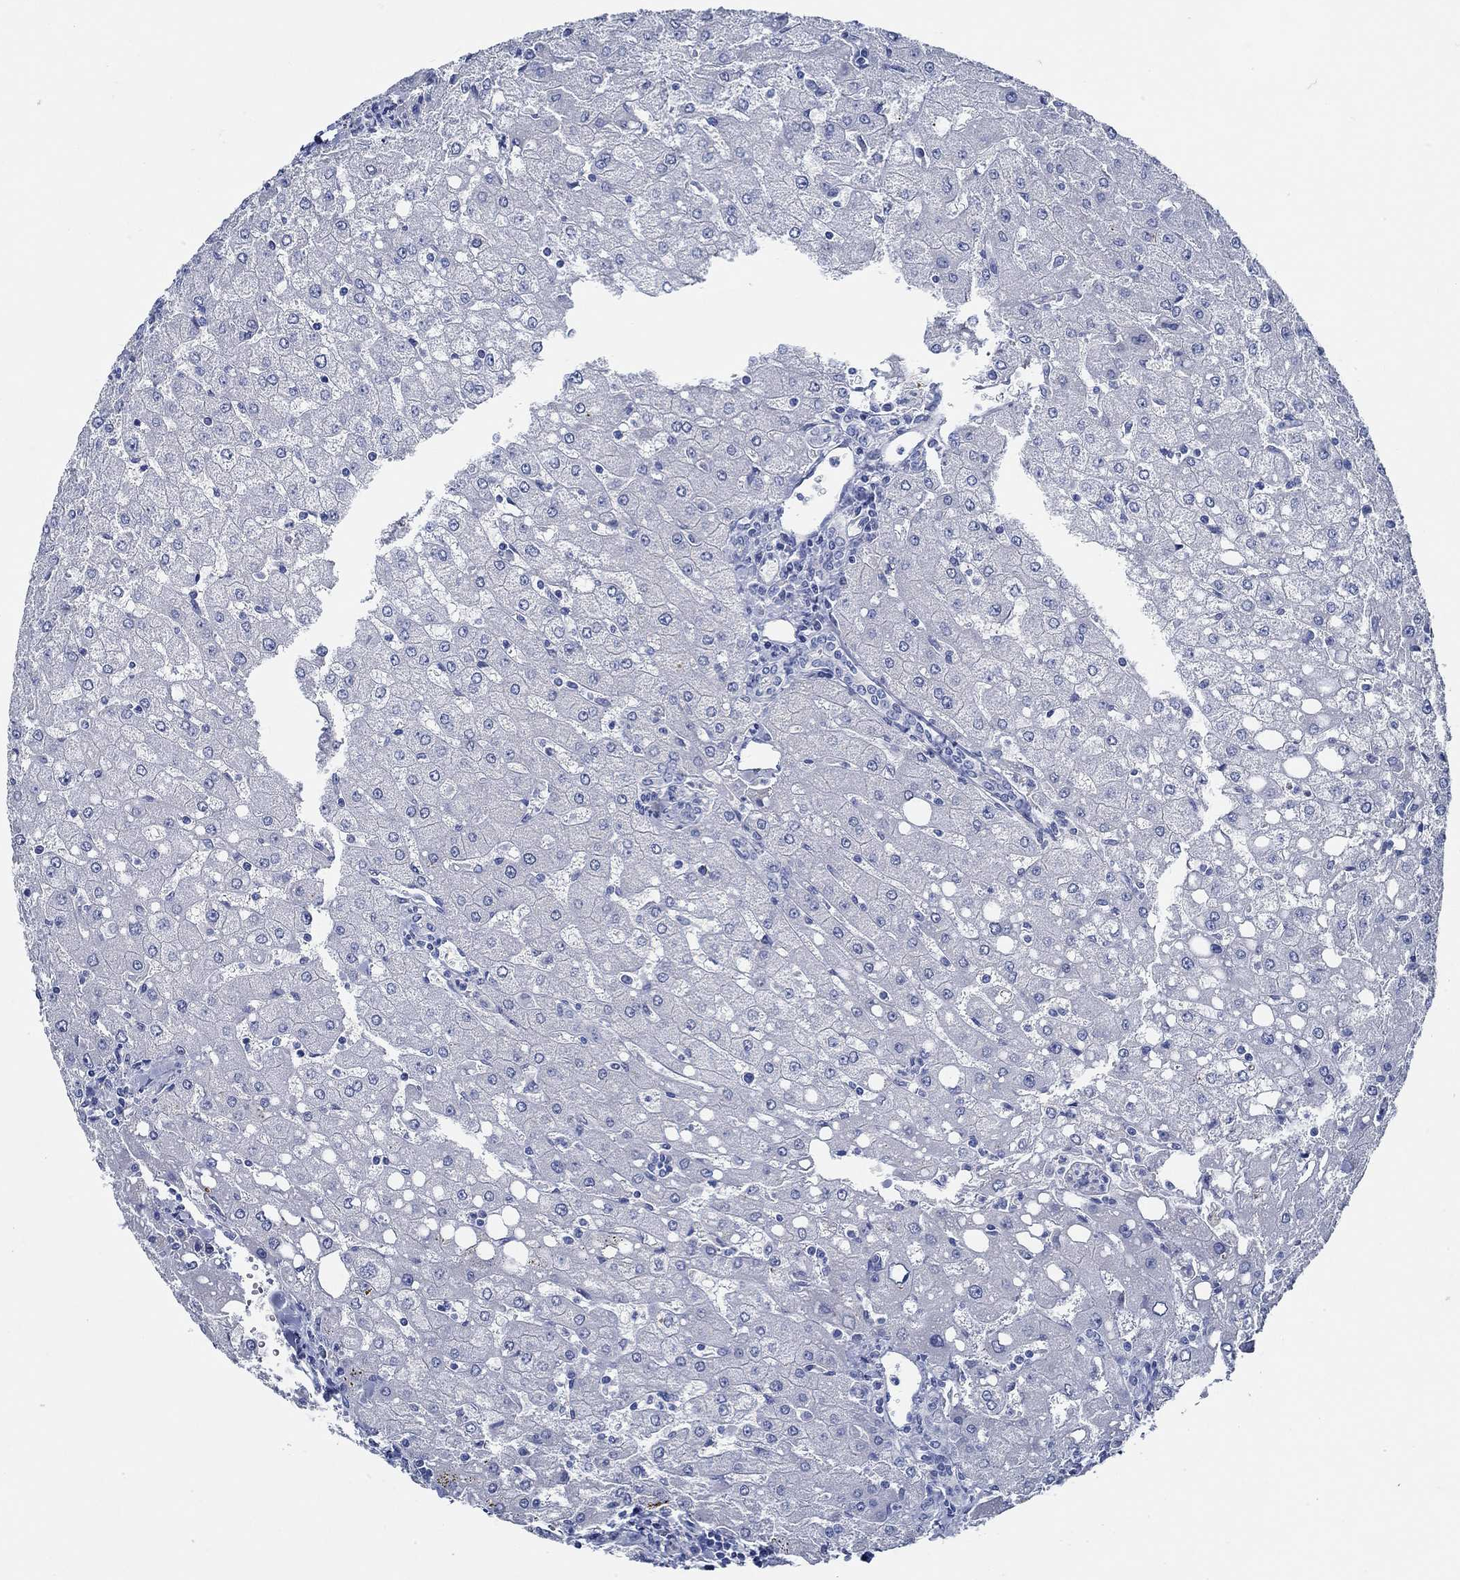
{"staining": {"intensity": "negative", "quantity": "none", "location": "none"}, "tissue": "liver", "cell_type": "Cholangiocytes", "image_type": "normal", "snomed": [{"axis": "morphology", "description": "Normal tissue, NOS"}, {"axis": "topography", "description": "Liver"}], "caption": "Immunohistochemistry micrograph of normal liver: liver stained with DAB (3,3'-diaminobenzidine) displays no significant protein expression in cholangiocytes. (DAB immunohistochemistry (IHC) visualized using brightfield microscopy, high magnification).", "gene": "HECW2", "patient": {"sex": "female", "age": 53}}